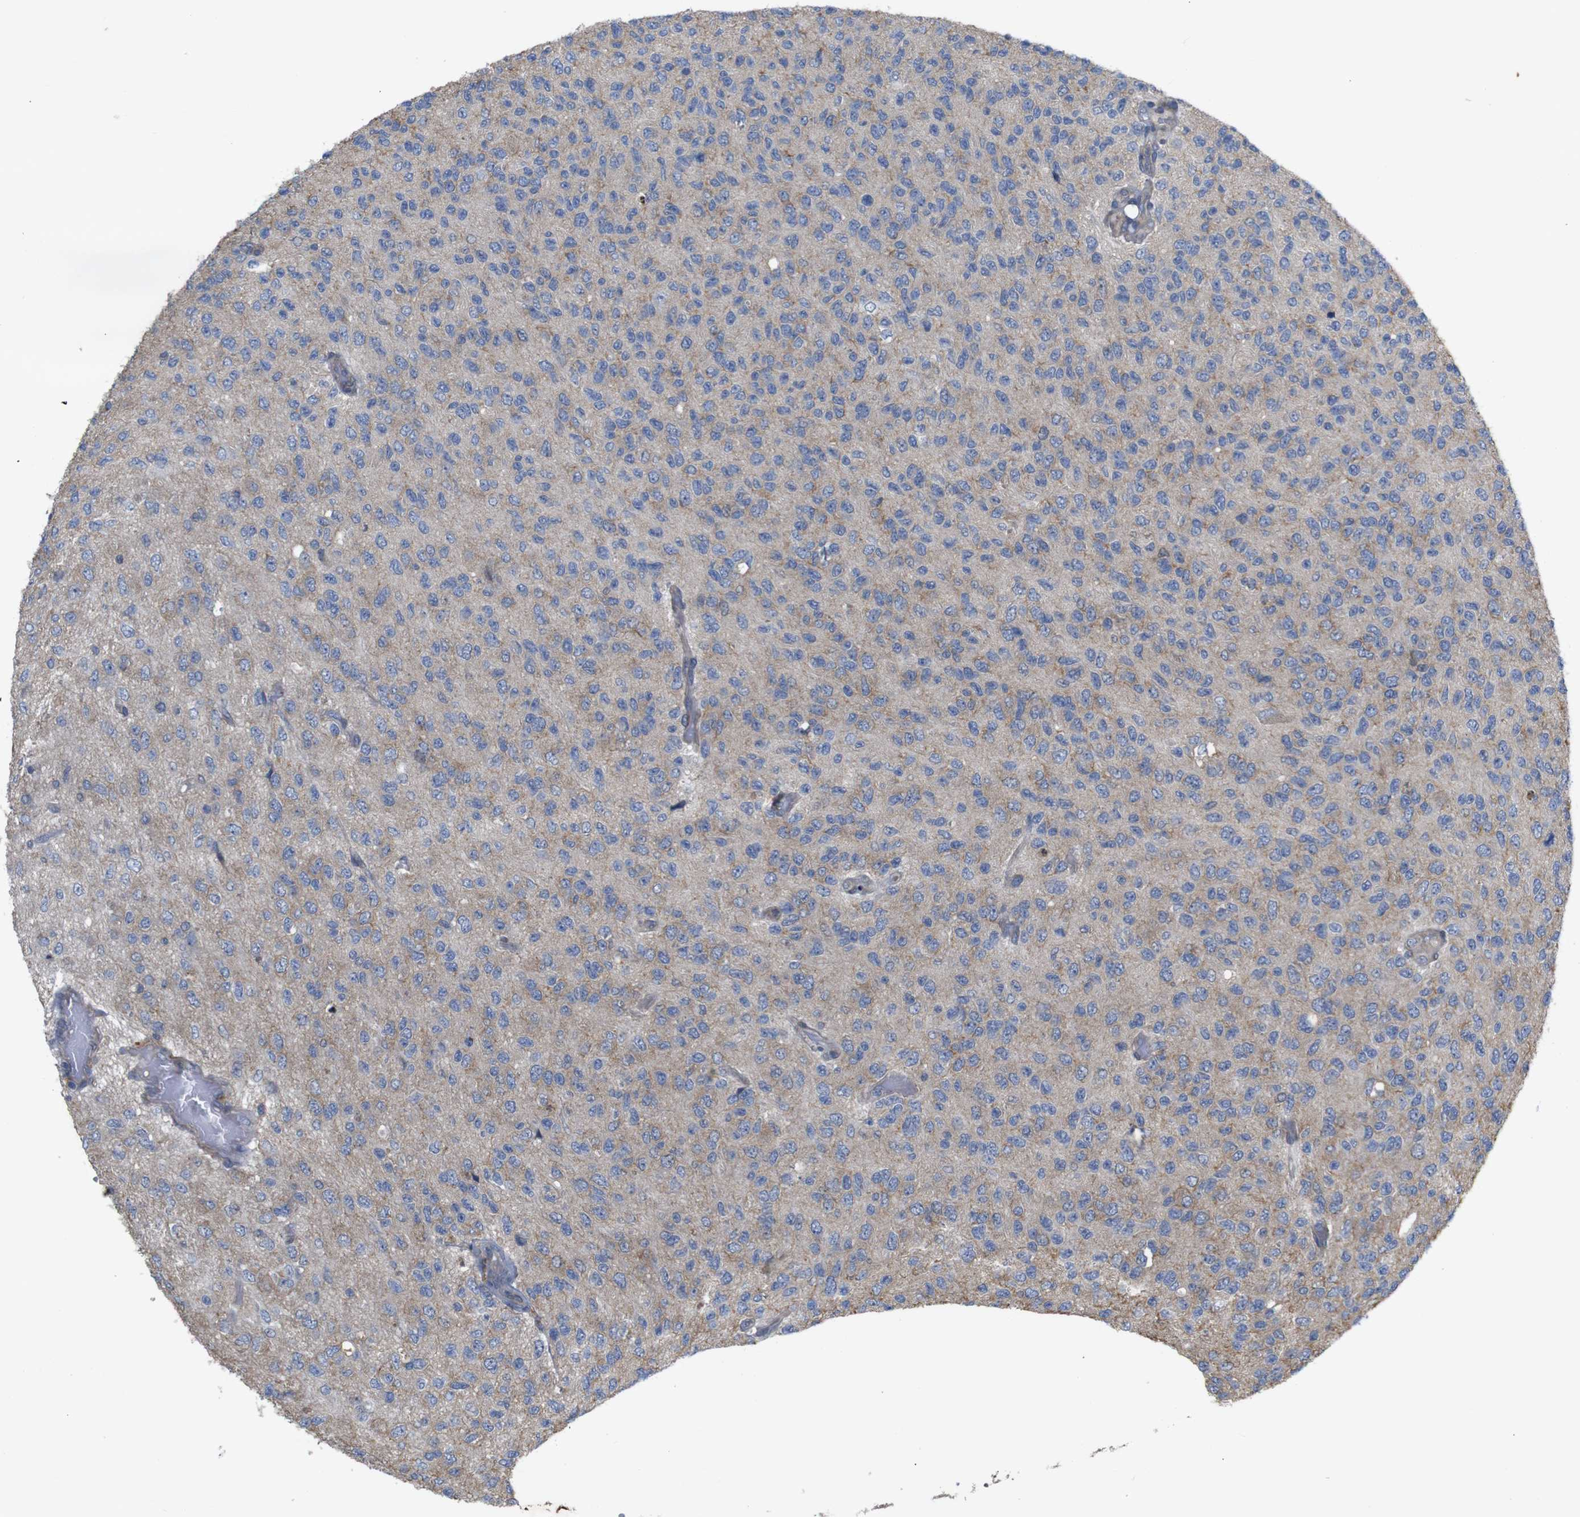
{"staining": {"intensity": "weak", "quantity": "25%-75%", "location": "cytoplasmic/membranous"}, "tissue": "glioma", "cell_type": "Tumor cells", "image_type": "cancer", "snomed": [{"axis": "morphology", "description": "Glioma, malignant, High grade"}, {"axis": "topography", "description": "pancreas cauda"}], "caption": "Protein staining of malignant high-grade glioma tissue shows weak cytoplasmic/membranous positivity in approximately 25%-75% of tumor cells.", "gene": "PTPN1", "patient": {"sex": "male", "age": 60}}